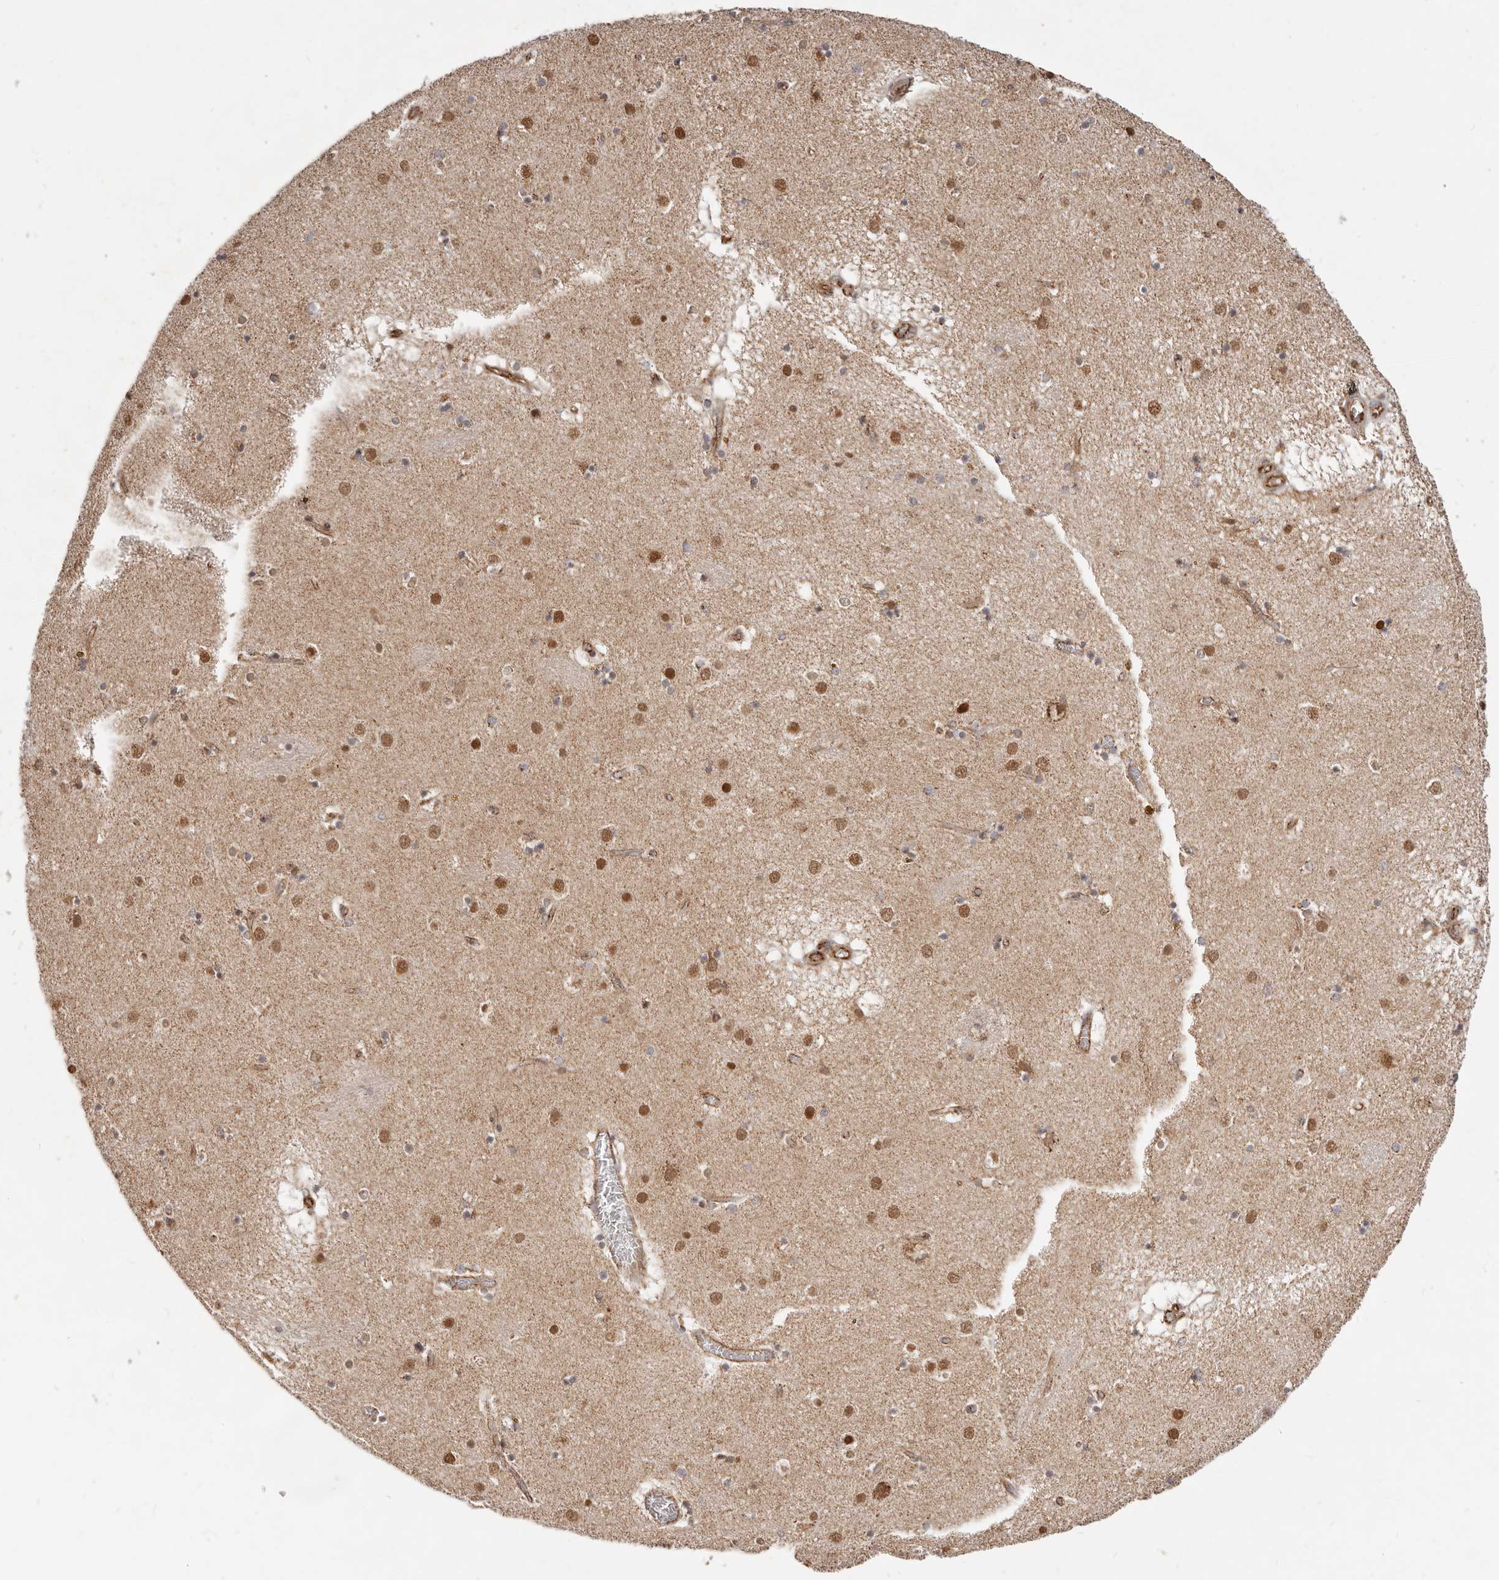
{"staining": {"intensity": "moderate", "quantity": "<25%", "location": "nuclear"}, "tissue": "caudate", "cell_type": "Glial cells", "image_type": "normal", "snomed": [{"axis": "morphology", "description": "Normal tissue, NOS"}, {"axis": "topography", "description": "Lateral ventricle wall"}], "caption": "Protein analysis of benign caudate displays moderate nuclear staining in approximately <25% of glial cells.", "gene": "USP49", "patient": {"sex": "male", "age": 70}}